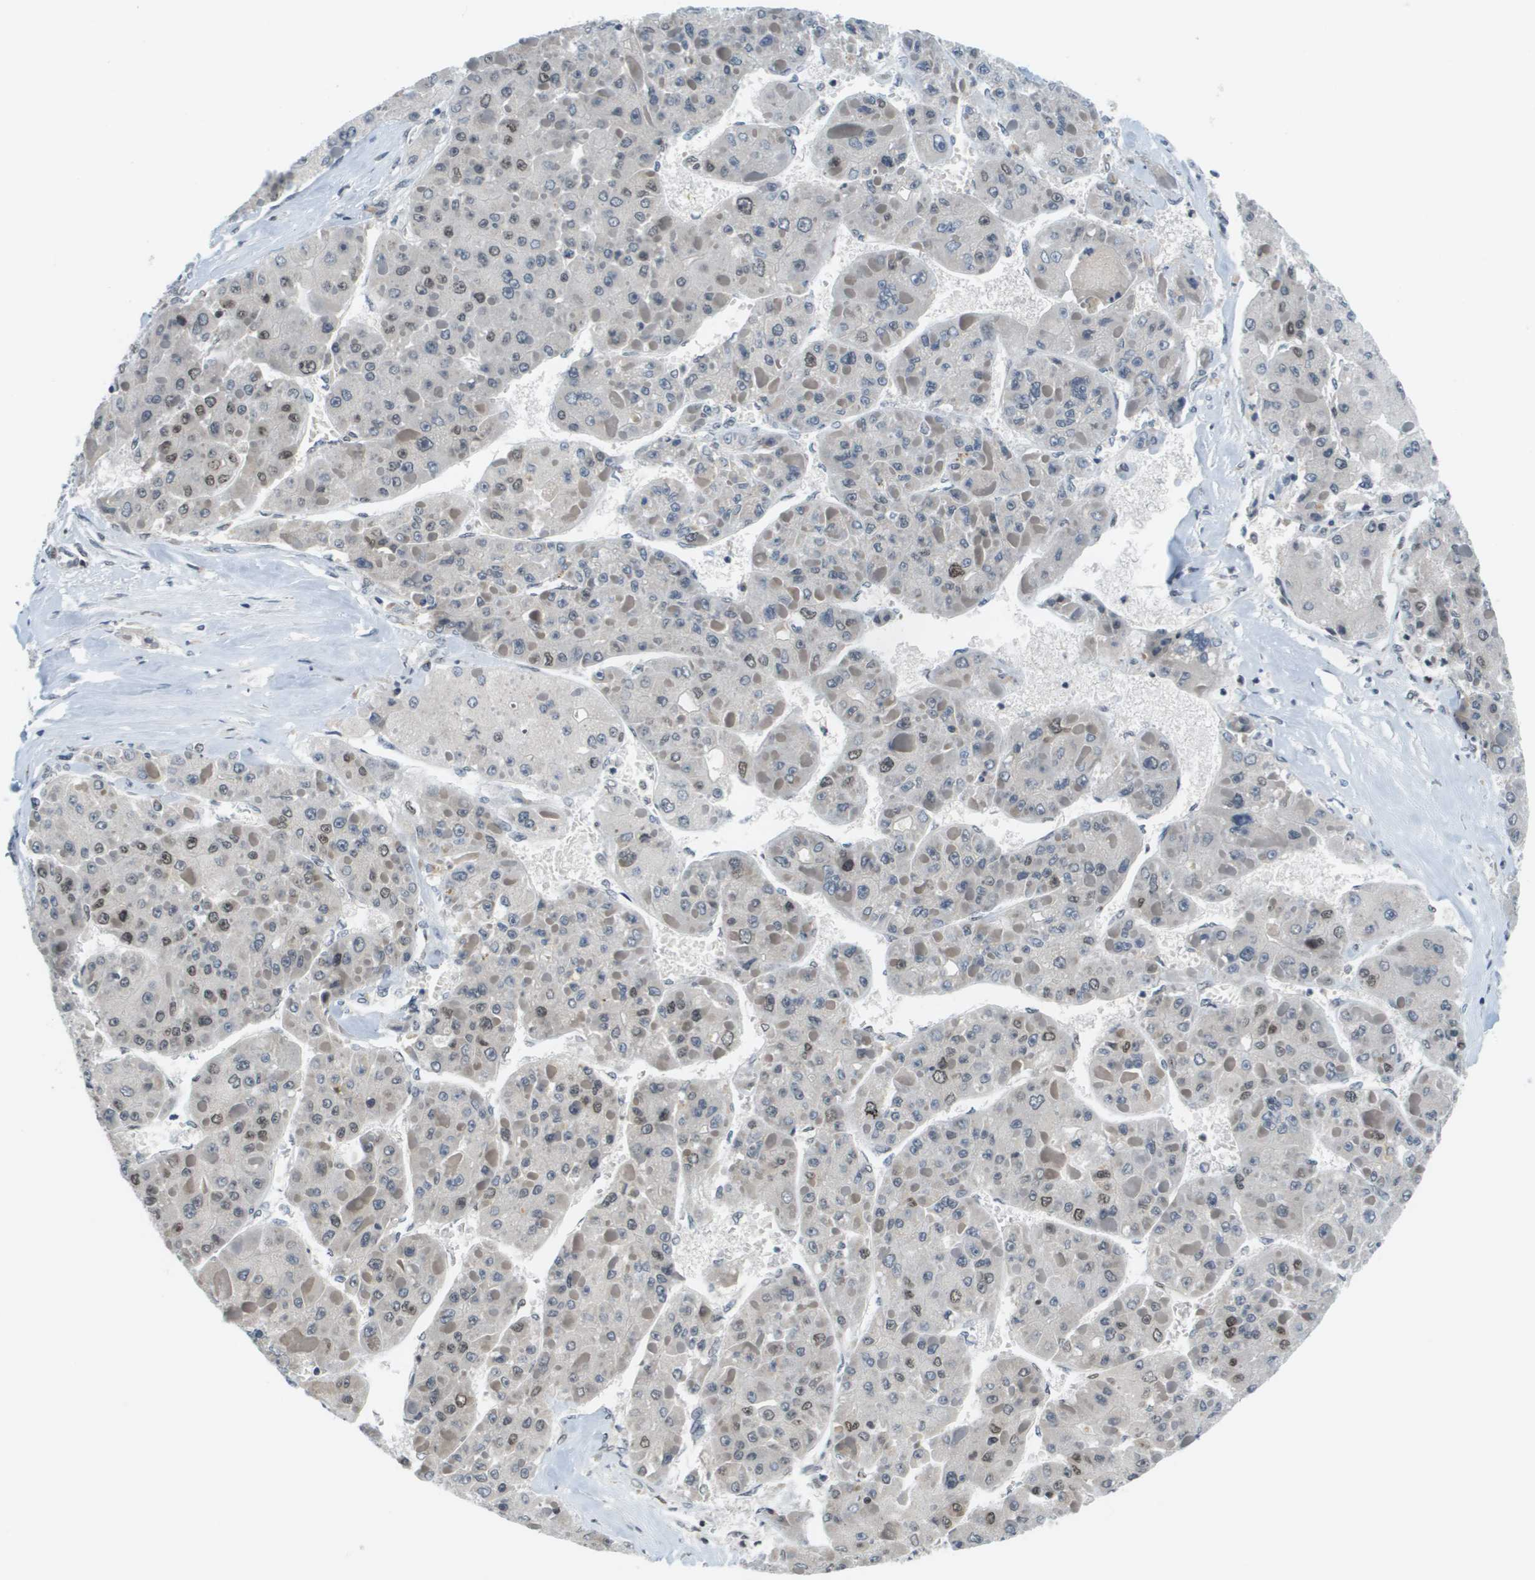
{"staining": {"intensity": "moderate", "quantity": "<25%", "location": "nuclear"}, "tissue": "liver cancer", "cell_type": "Tumor cells", "image_type": "cancer", "snomed": [{"axis": "morphology", "description": "Carcinoma, Hepatocellular, NOS"}, {"axis": "topography", "description": "Liver"}], "caption": "High-power microscopy captured an immunohistochemistry micrograph of hepatocellular carcinoma (liver), revealing moderate nuclear staining in approximately <25% of tumor cells.", "gene": "CBX5", "patient": {"sex": "female", "age": 73}}